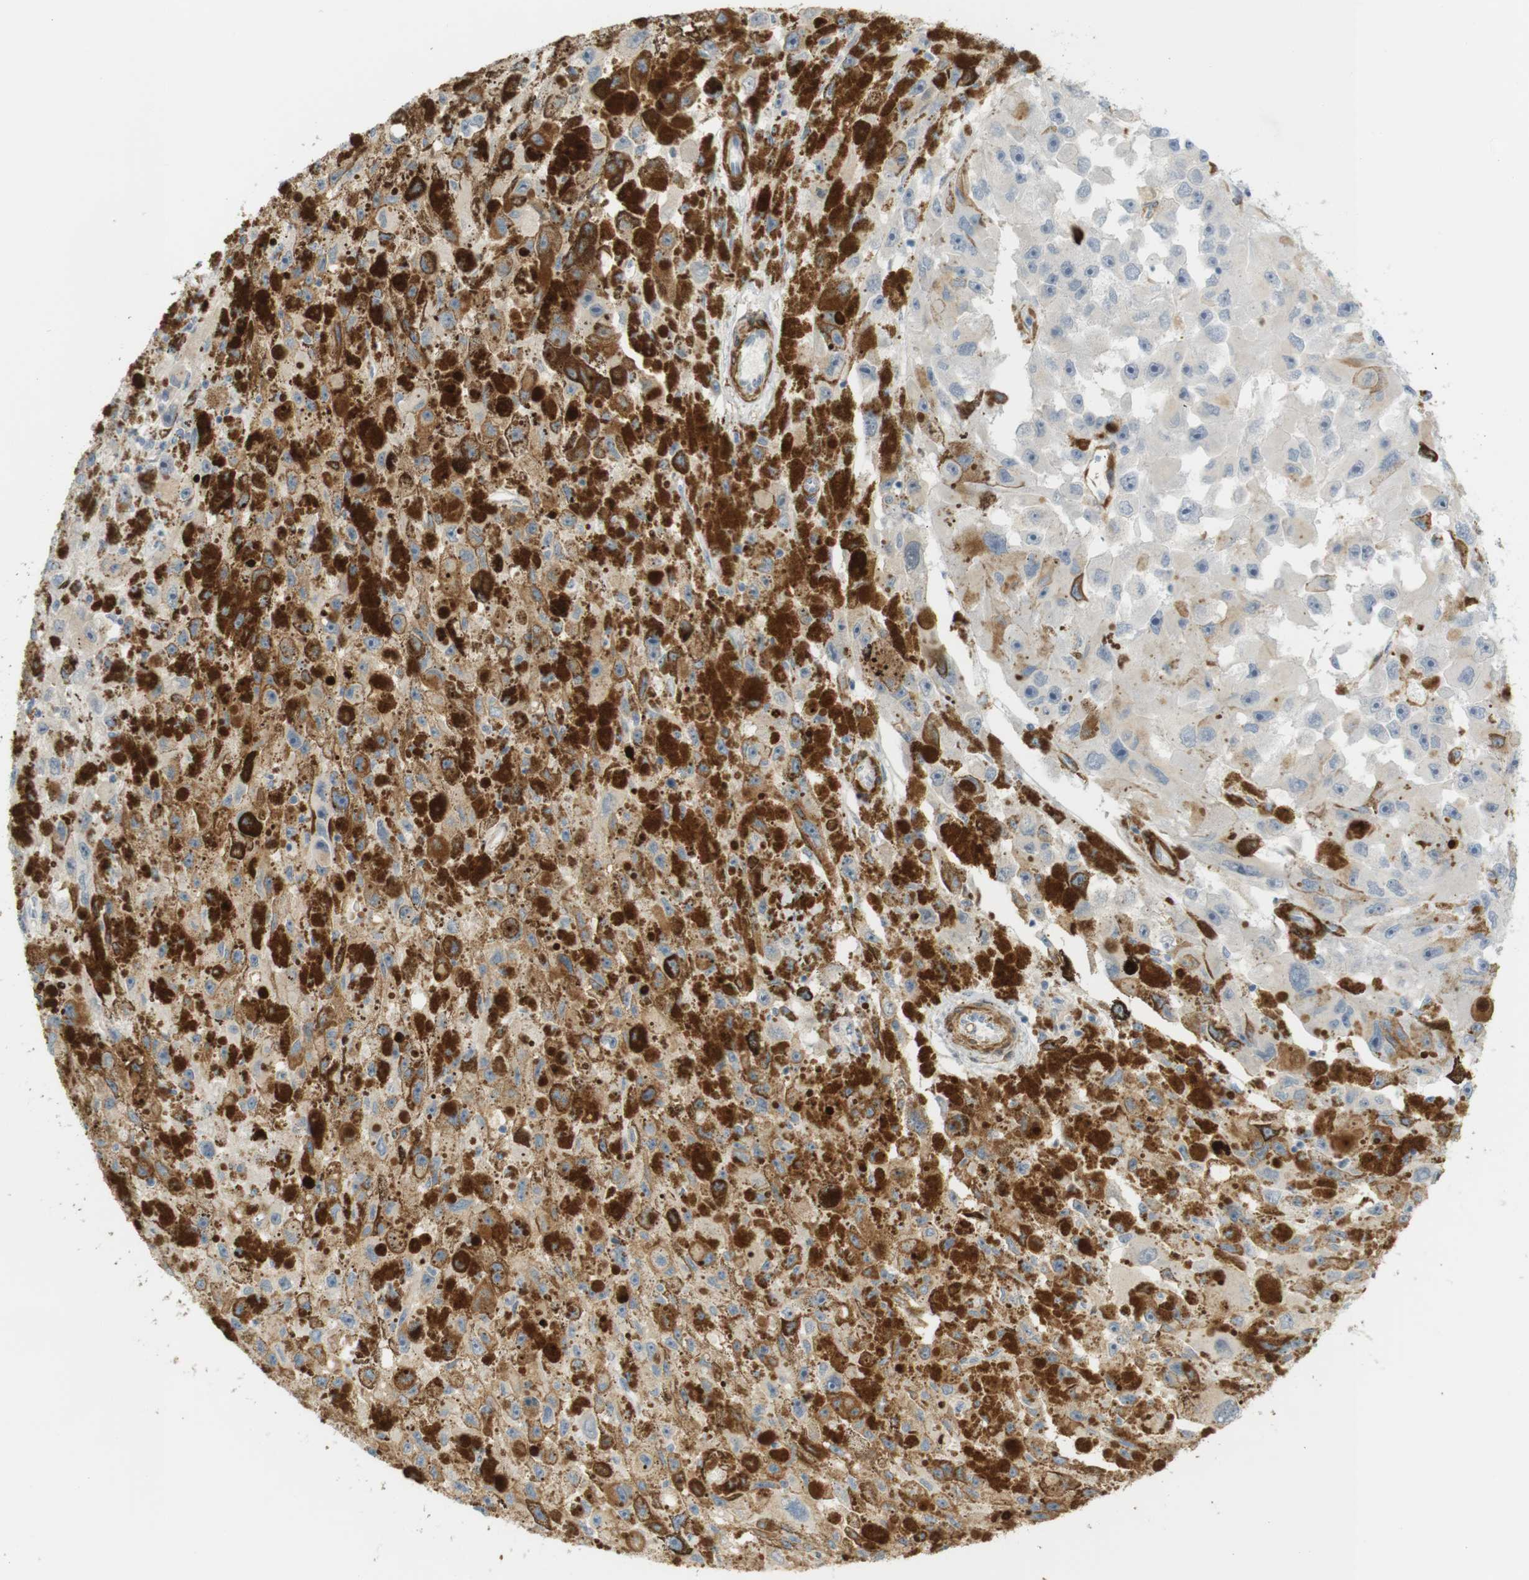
{"staining": {"intensity": "negative", "quantity": "none", "location": "none"}, "tissue": "melanoma", "cell_type": "Tumor cells", "image_type": "cancer", "snomed": [{"axis": "morphology", "description": "Malignant melanoma, NOS"}, {"axis": "topography", "description": "Skin"}], "caption": "There is no significant expression in tumor cells of melanoma. (DAB (3,3'-diaminobenzidine) immunohistochemistry with hematoxylin counter stain).", "gene": "PDE3A", "patient": {"sex": "female", "age": 104}}